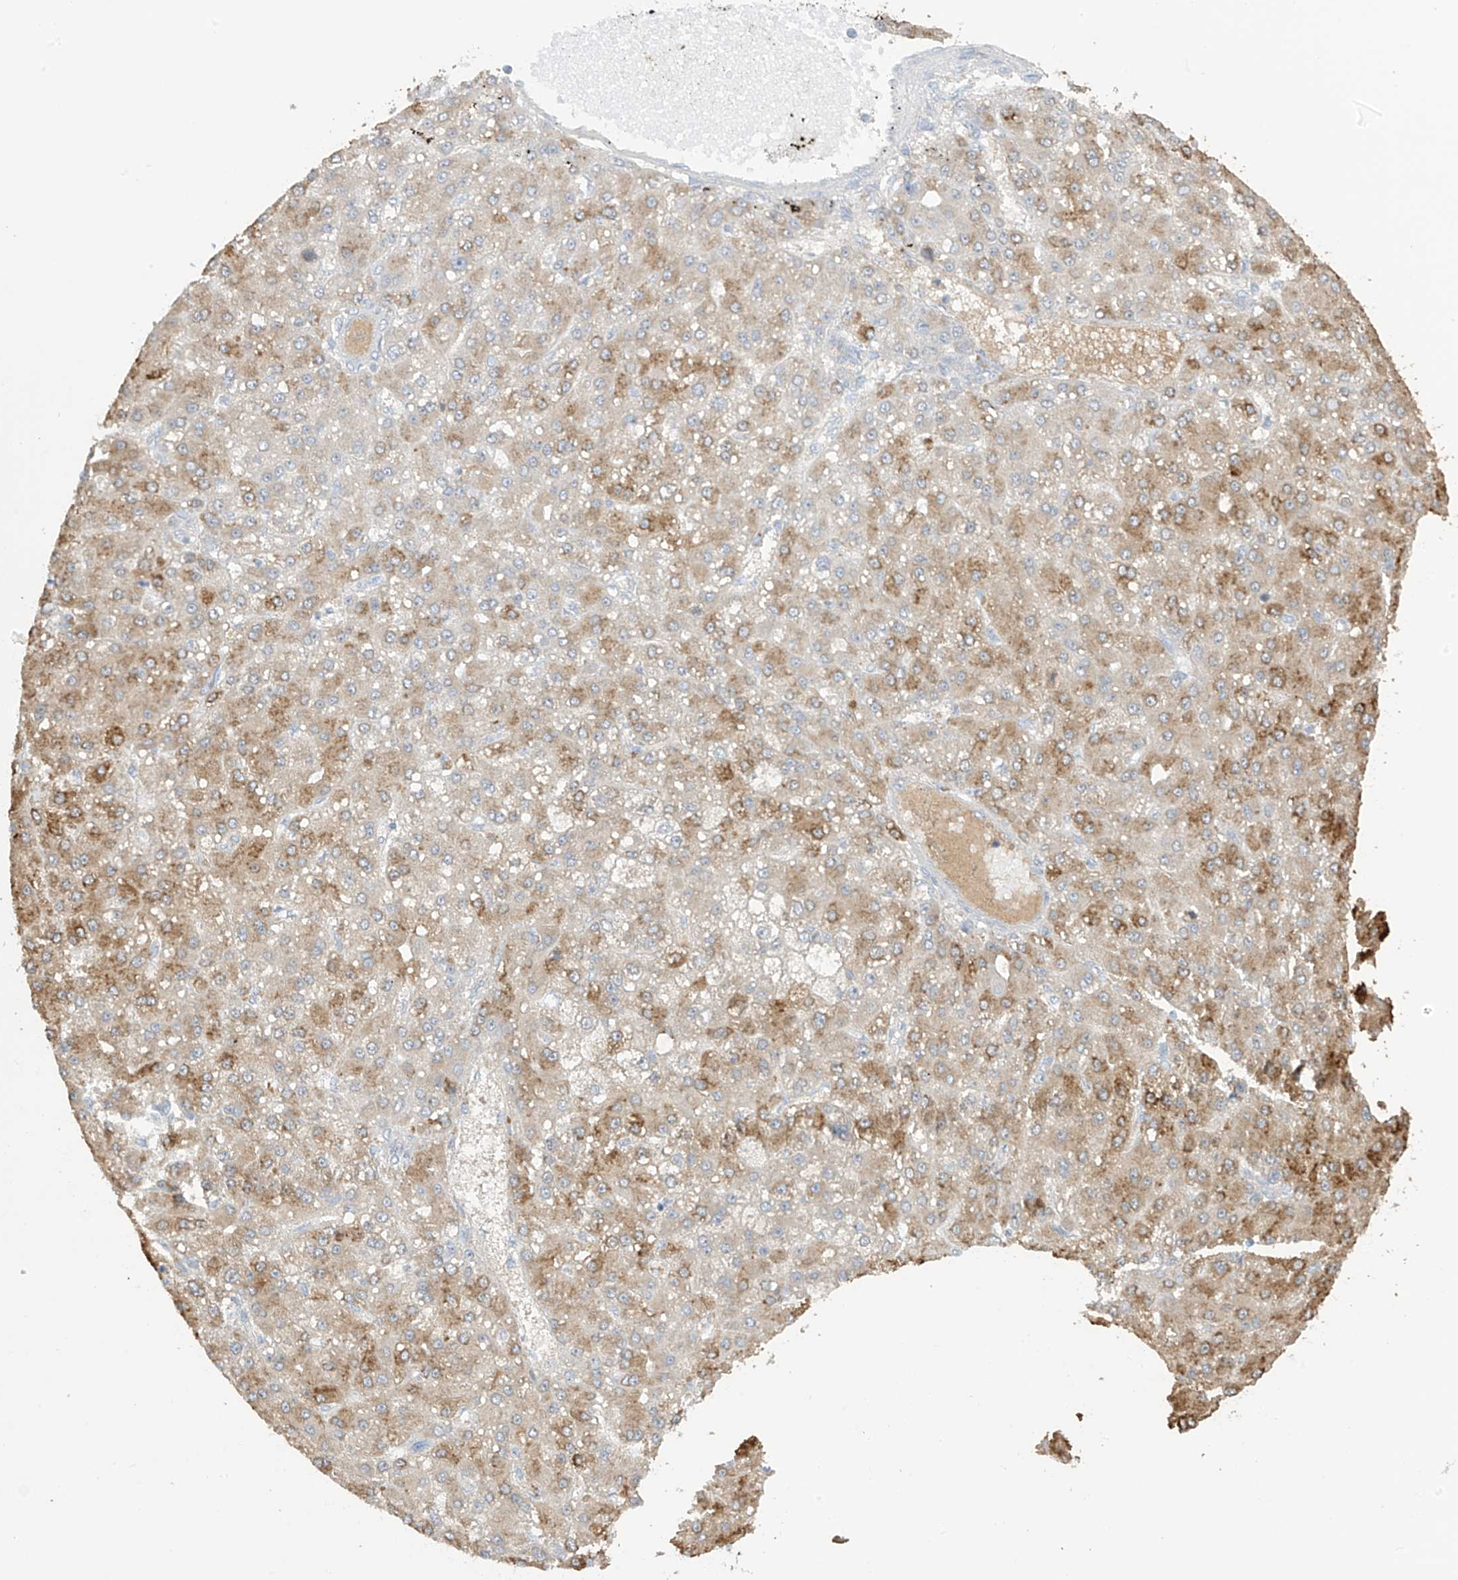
{"staining": {"intensity": "moderate", "quantity": ">75%", "location": "cytoplasmic/membranous"}, "tissue": "liver cancer", "cell_type": "Tumor cells", "image_type": "cancer", "snomed": [{"axis": "morphology", "description": "Carcinoma, Hepatocellular, NOS"}, {"axis": "topography", "description": "Liver"}], "caption": "Approximately >75% of tumor cells in human liver cancer (hepatocellular carcinoma) display moderate cytoplasmic/membranous protein staining as visualized by brown immunohistochemical staining.", "gene": "SLFN14", "patient": {"sex": "male", "age": 67}}